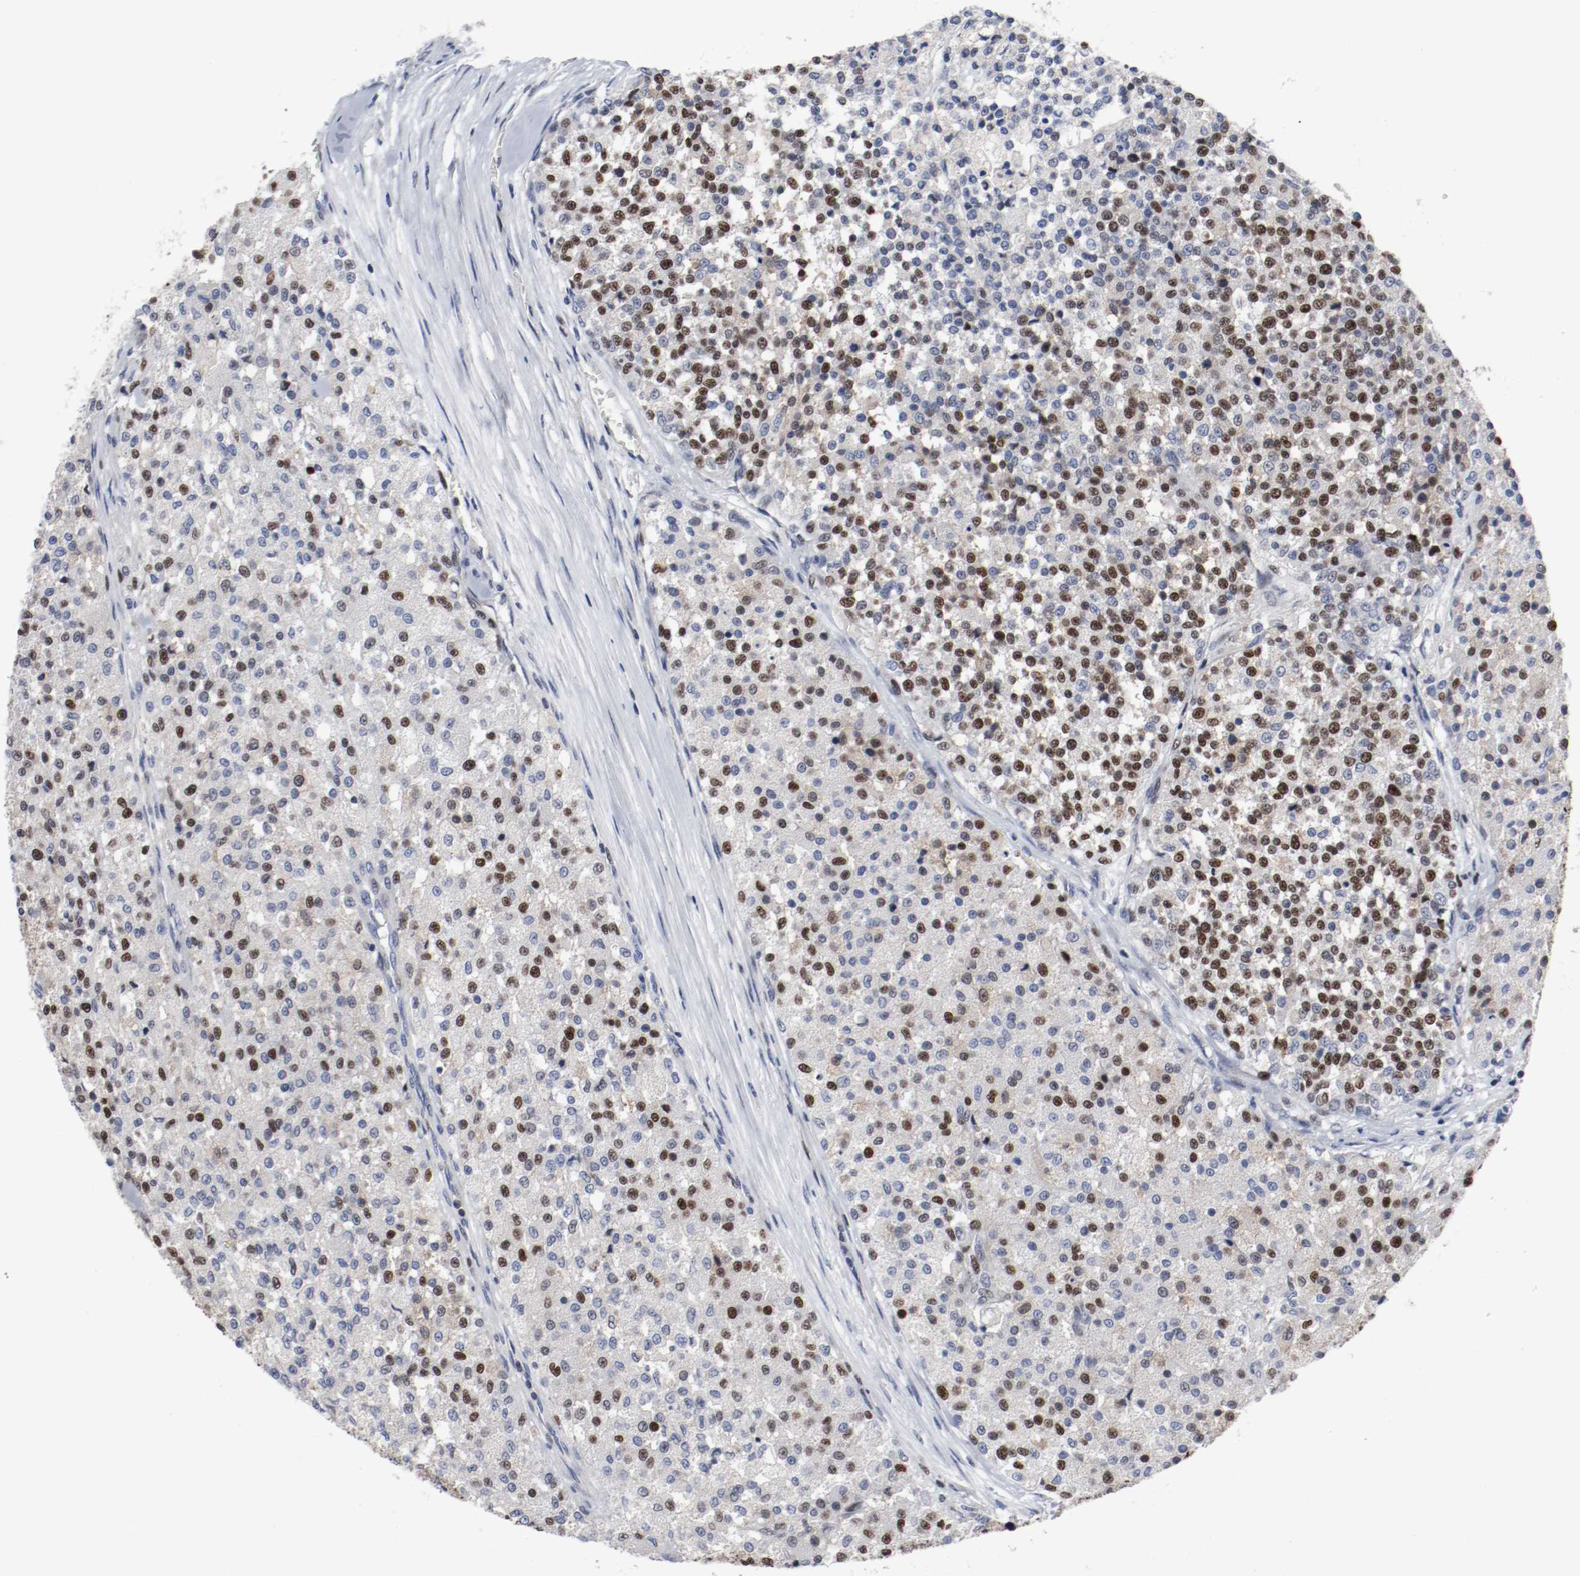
{"staining": {"intensity": "moderate", "quantity": "25%-75%", "location": "nuclear"}, "tissue": "testis cancer", "cell_type": "Tumor cells", "image_type": "cancer", "snomed": [{"axis": "morphology", "description": "Seminoma, NOS"}, {"axis": "topography", "description": "Testis"}], "caption": "IHC micrograph of human testis cancer (seminoma) stained for a protein (brown), which shows medium levels of moderate nuclear positivity in about 25%-75% of tumor cells.", "gene": "MCM6", "patient": {"sex": "male", "age": 59}}